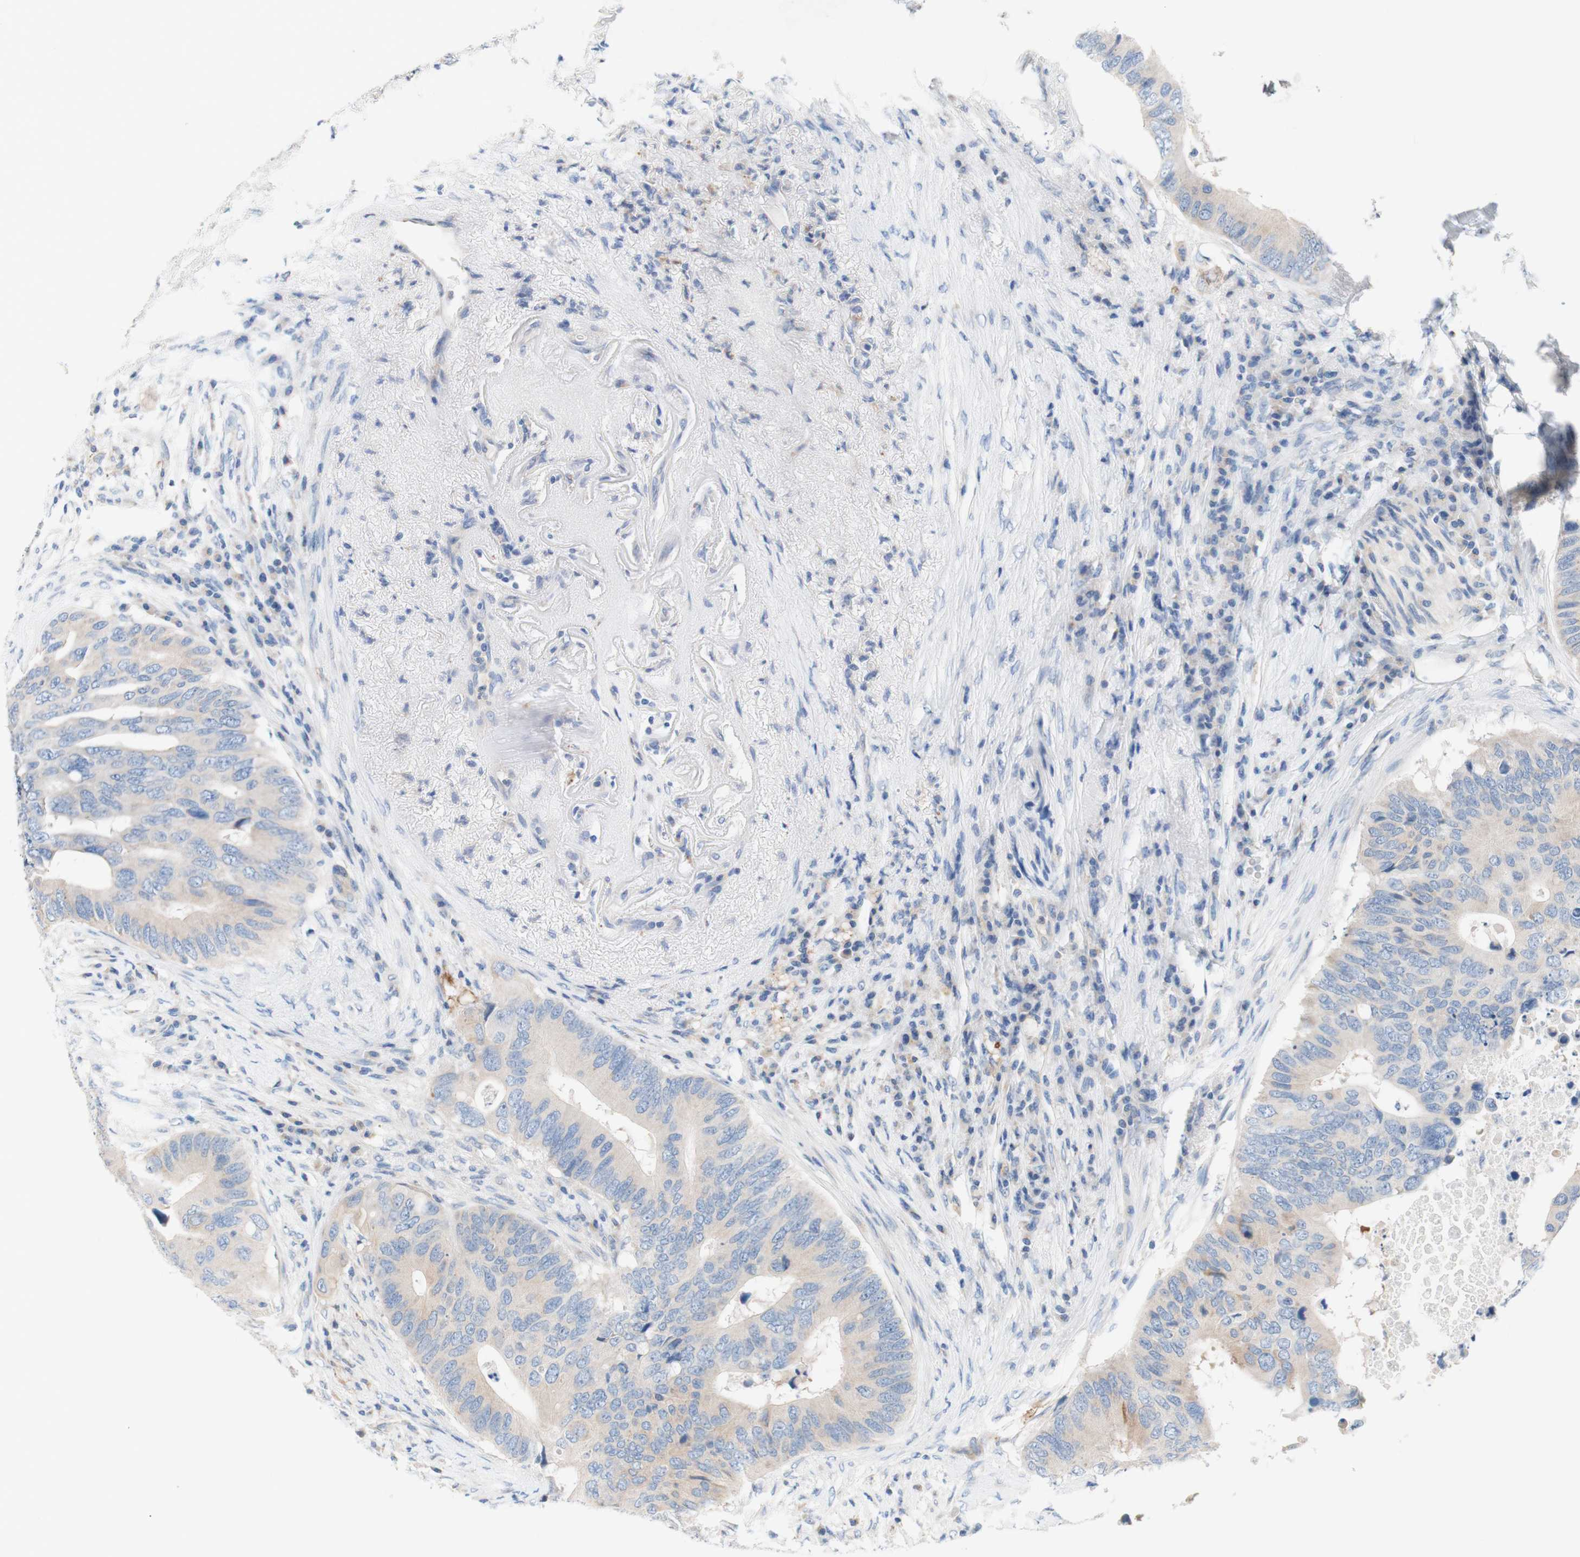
{"staining": {"intensity": "weak", "quantity": ">75%", "location": "cytoplasmic/membranous"}, "tissue": "colorectal cancer", "cell_type": "Tumor cells", "image_type": "cancer", "snomed": [{"axis": "morphology", "description": "Adenocarcinoma, NOS"}, {"axis": "topography", "description": "Colon"}], "caption": "DAB immunohistochemical staining of colorectal adenocarcinoma exhibits weak cytoplasmic/membranous protein staining in approximately >75% of tumor cells. Nuclei are stained in blue.", "gene": "F3", "patient": {"sex": "male", "age": 71}}